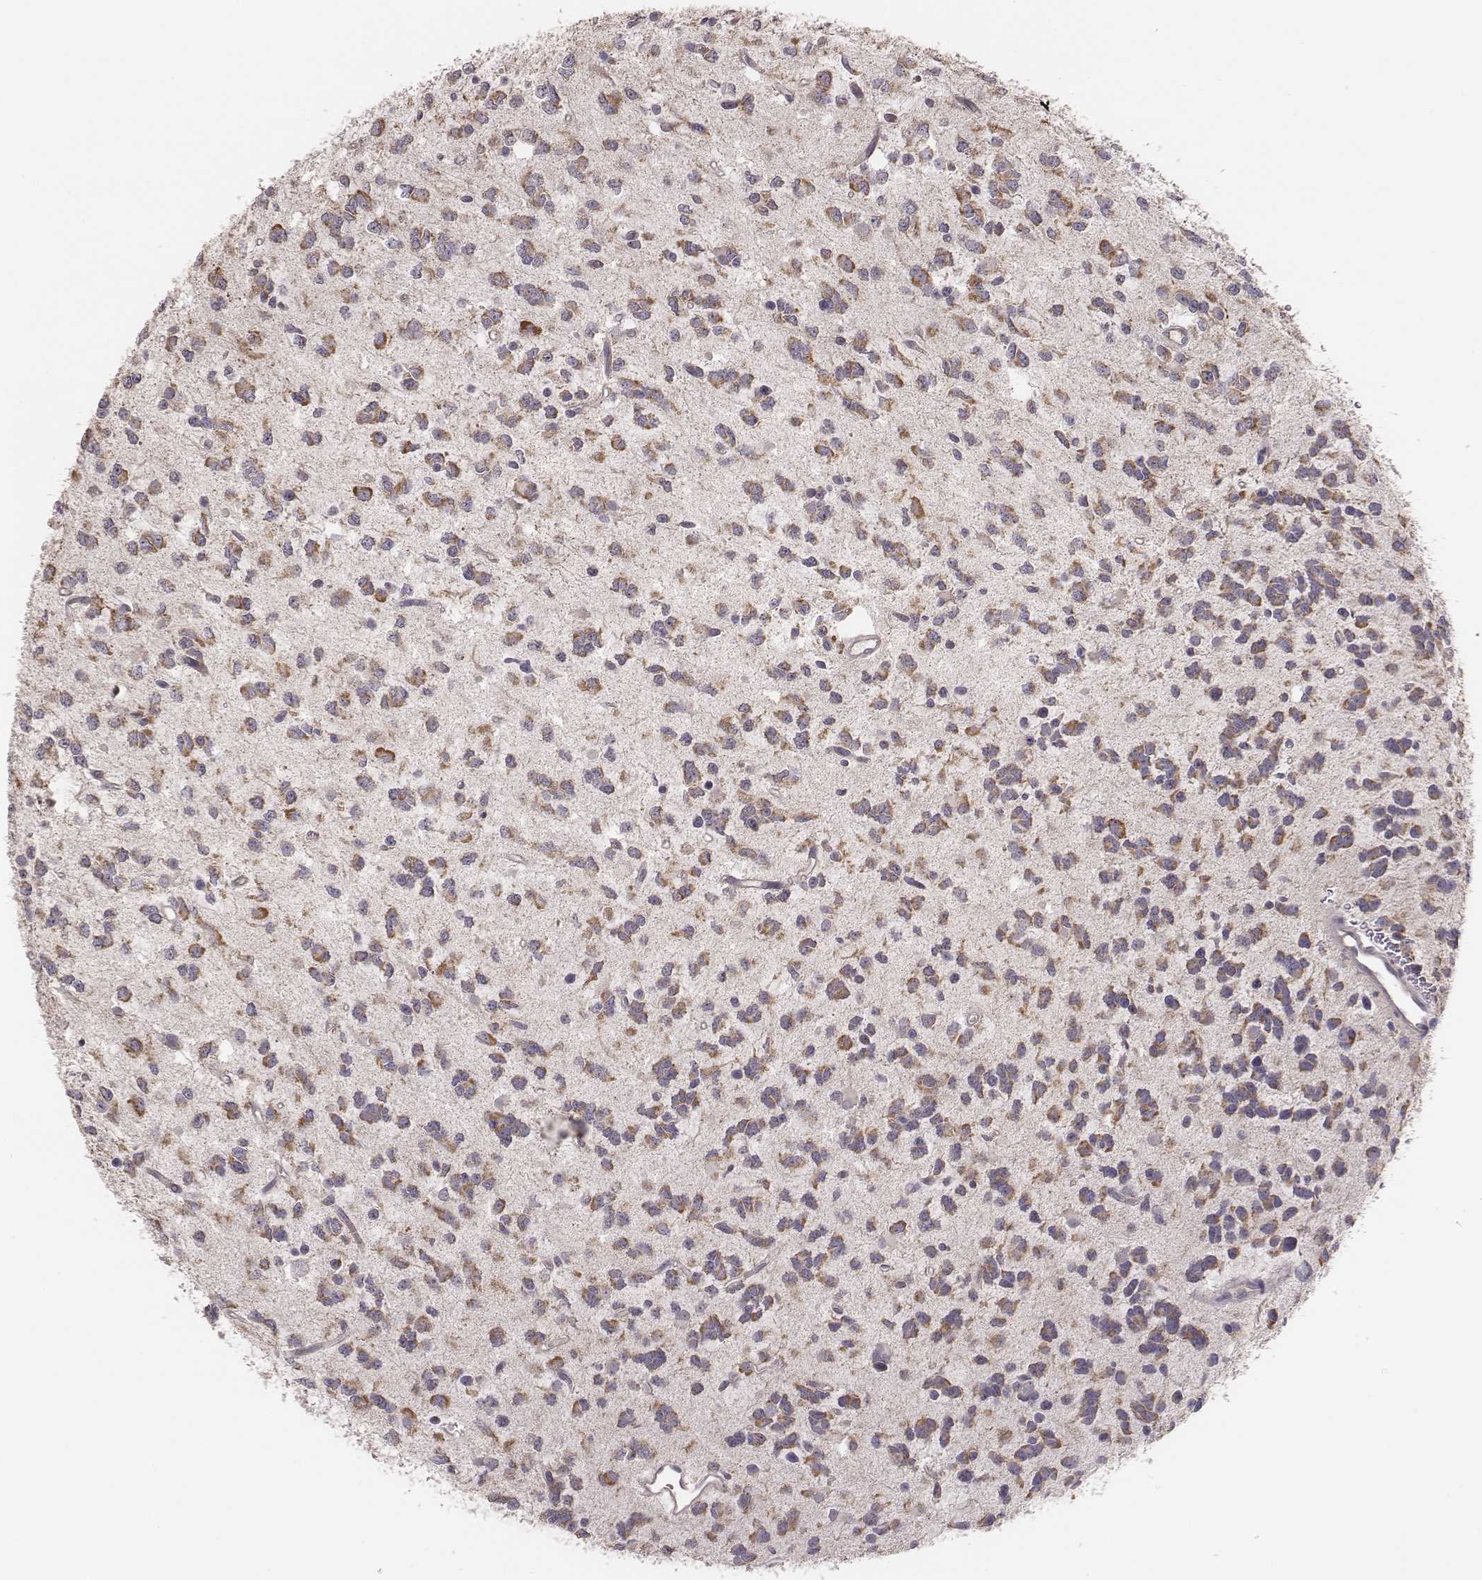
{"staining": {"intensity": "moderate", "quantity": "25%-75%", "location": "cytoplasmic/membranous"}, "tissue": "glioma", "cell_type": "Tumor cells", "image_type": "cancer", "snomed": [{"axis": "morphology", "description": "Glioma, malignant, Low grade"}, {"axis": "topography", "description": "Brain"}], "caption": "Immunohistochemistry (IHC) (DAB (3,3'-diaminobenzidine)) staining of glioma reveals moderate cytoplasmic/membranous protein staining in approximately 25%-75% of tumor cells.", "gene": "HAVCR1", "patient": {"sex": "female", "age": 45}}